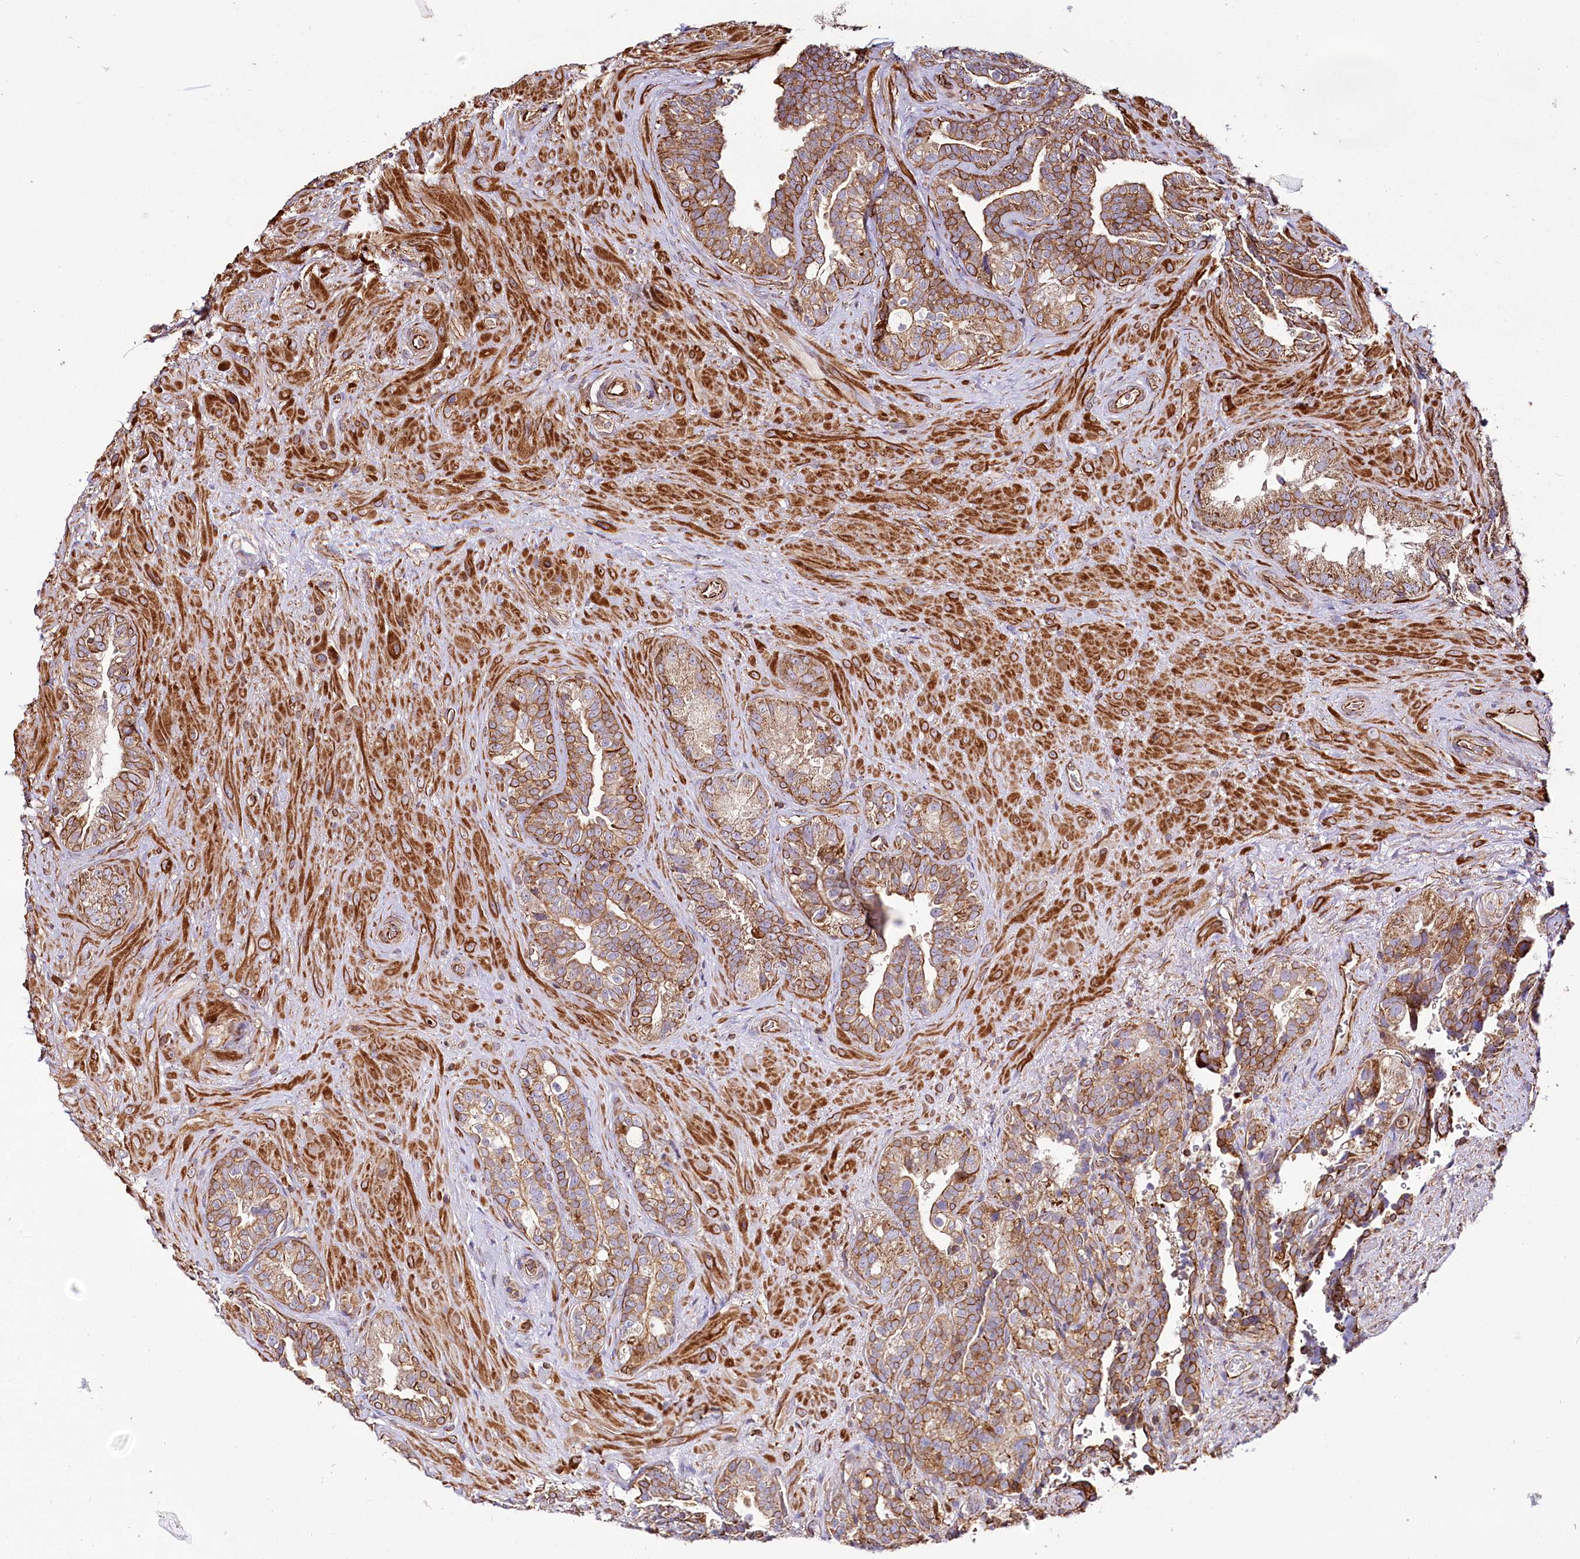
{"staining": {"intensity": "moderate", "quantity": ">75%", "location": "cytoplasmic/membranous"}, "tissue": "seminal vesicle", "cell_type": "Glandular cells", "image_type": "normal", "snomed": [{"axis": "morphology", "description": "Normal tissue, NOS"}, {"axis": "topography", "description": "Seminal veicle"}, {"axis": "topography", "description": "Peripheral nerve tissue"}], "caption": "Immunohistochemical staining of normal human seminal vesicle exhibits >75% levels of moderate cytoplasmic/membranous protein expression in approximately >75% of glandular cells.", "gene": "THUMPD3", "patient": {"sex": "male", "age": 67}}